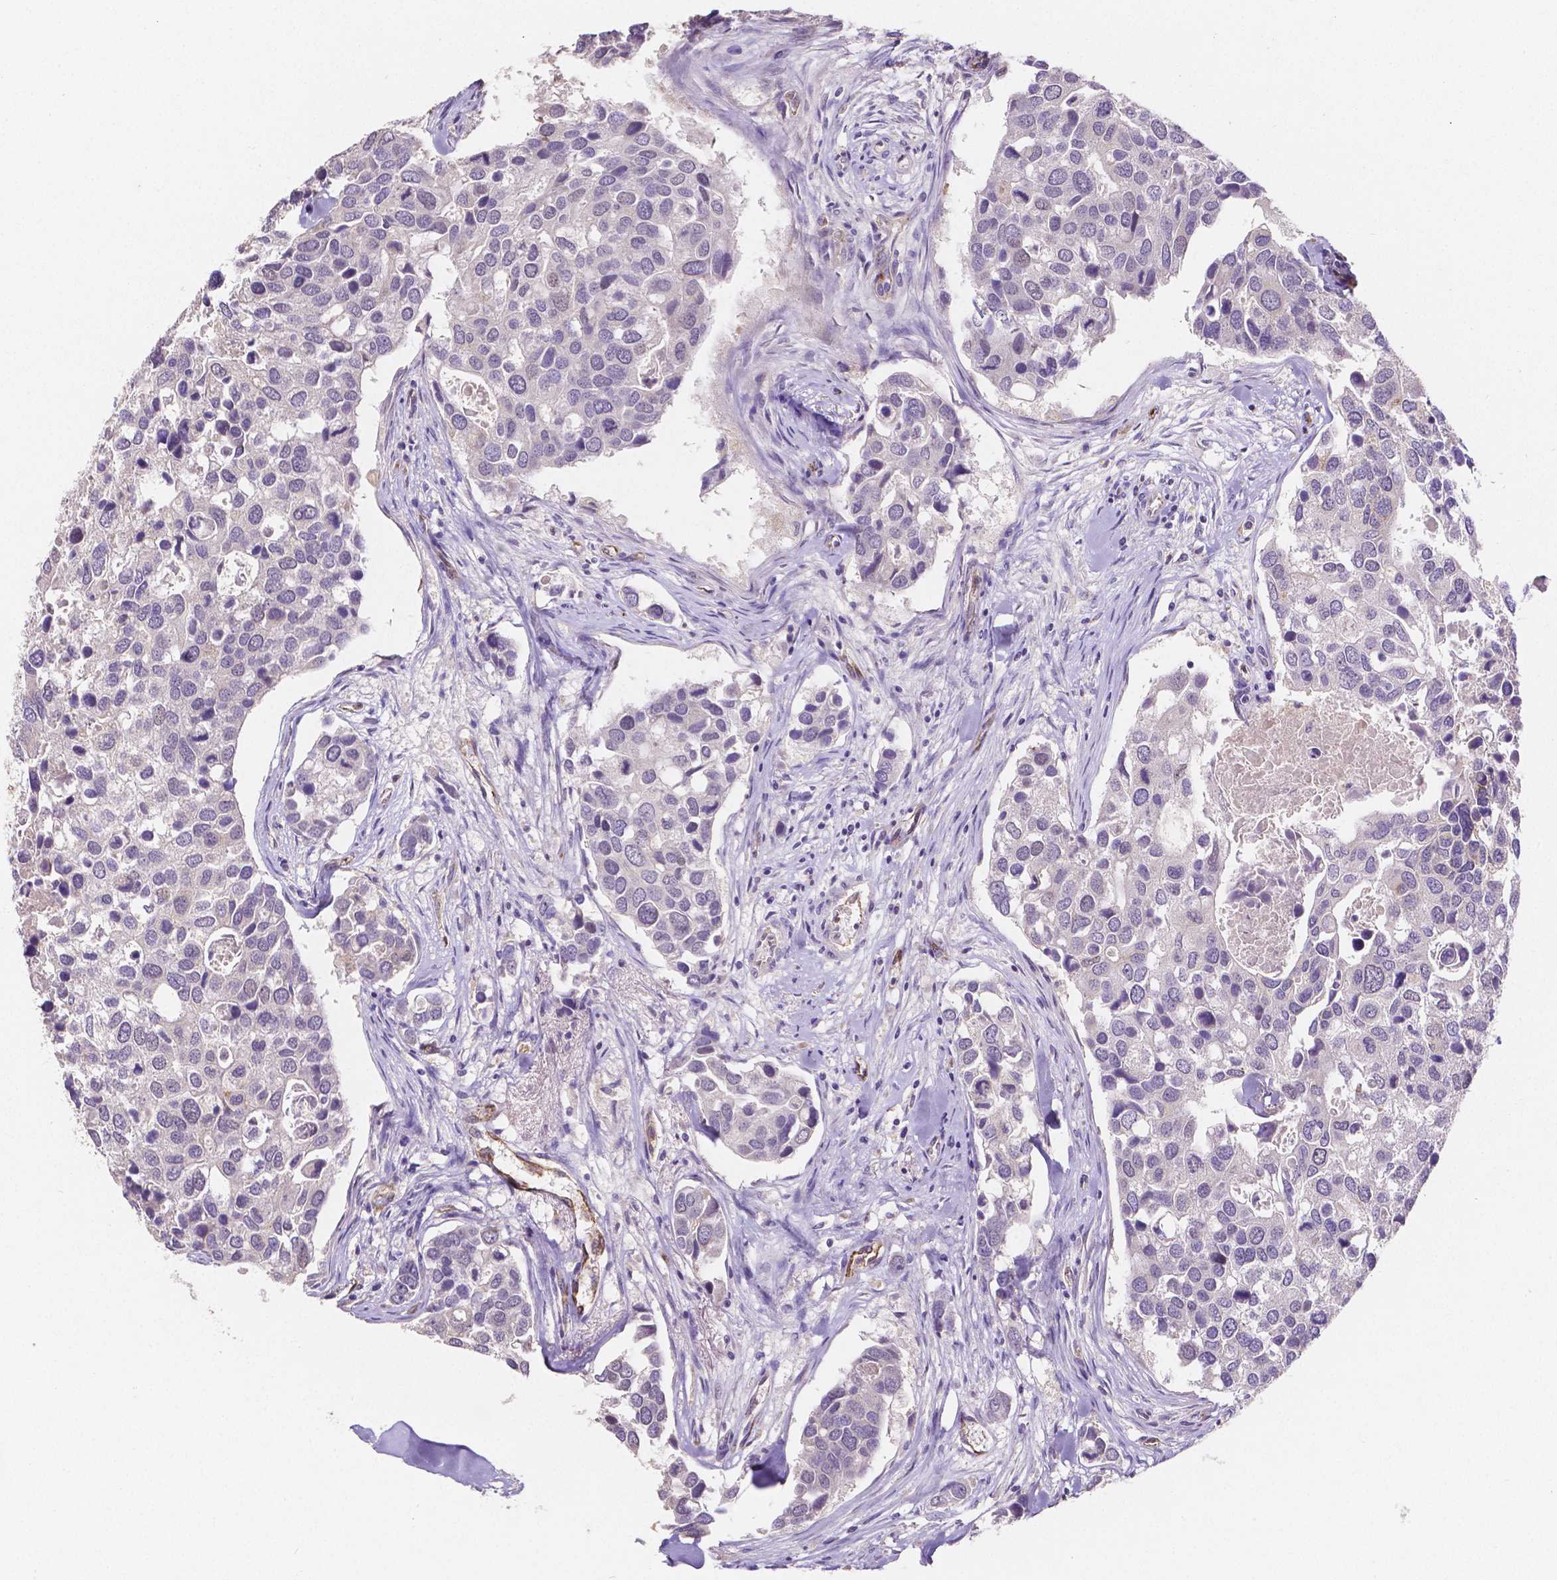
{"staining": {"intensity": "negative", "quantity": "none", "location": "none"}, "tissue": "breast cancer", "cell_type": "Tumor cells", "image_type": "cancer", "snomed": [{"axis": "morphology", "description": "Duct carcinoma"}, {"axis": "topography", "description": "Breast"}], "caption": "Breast cancer stained for a protein using immunohistochemistry displays no staining tumor cells.", "gene": "ELAVL2", "patient": {"sex": "female", "age": 83}}